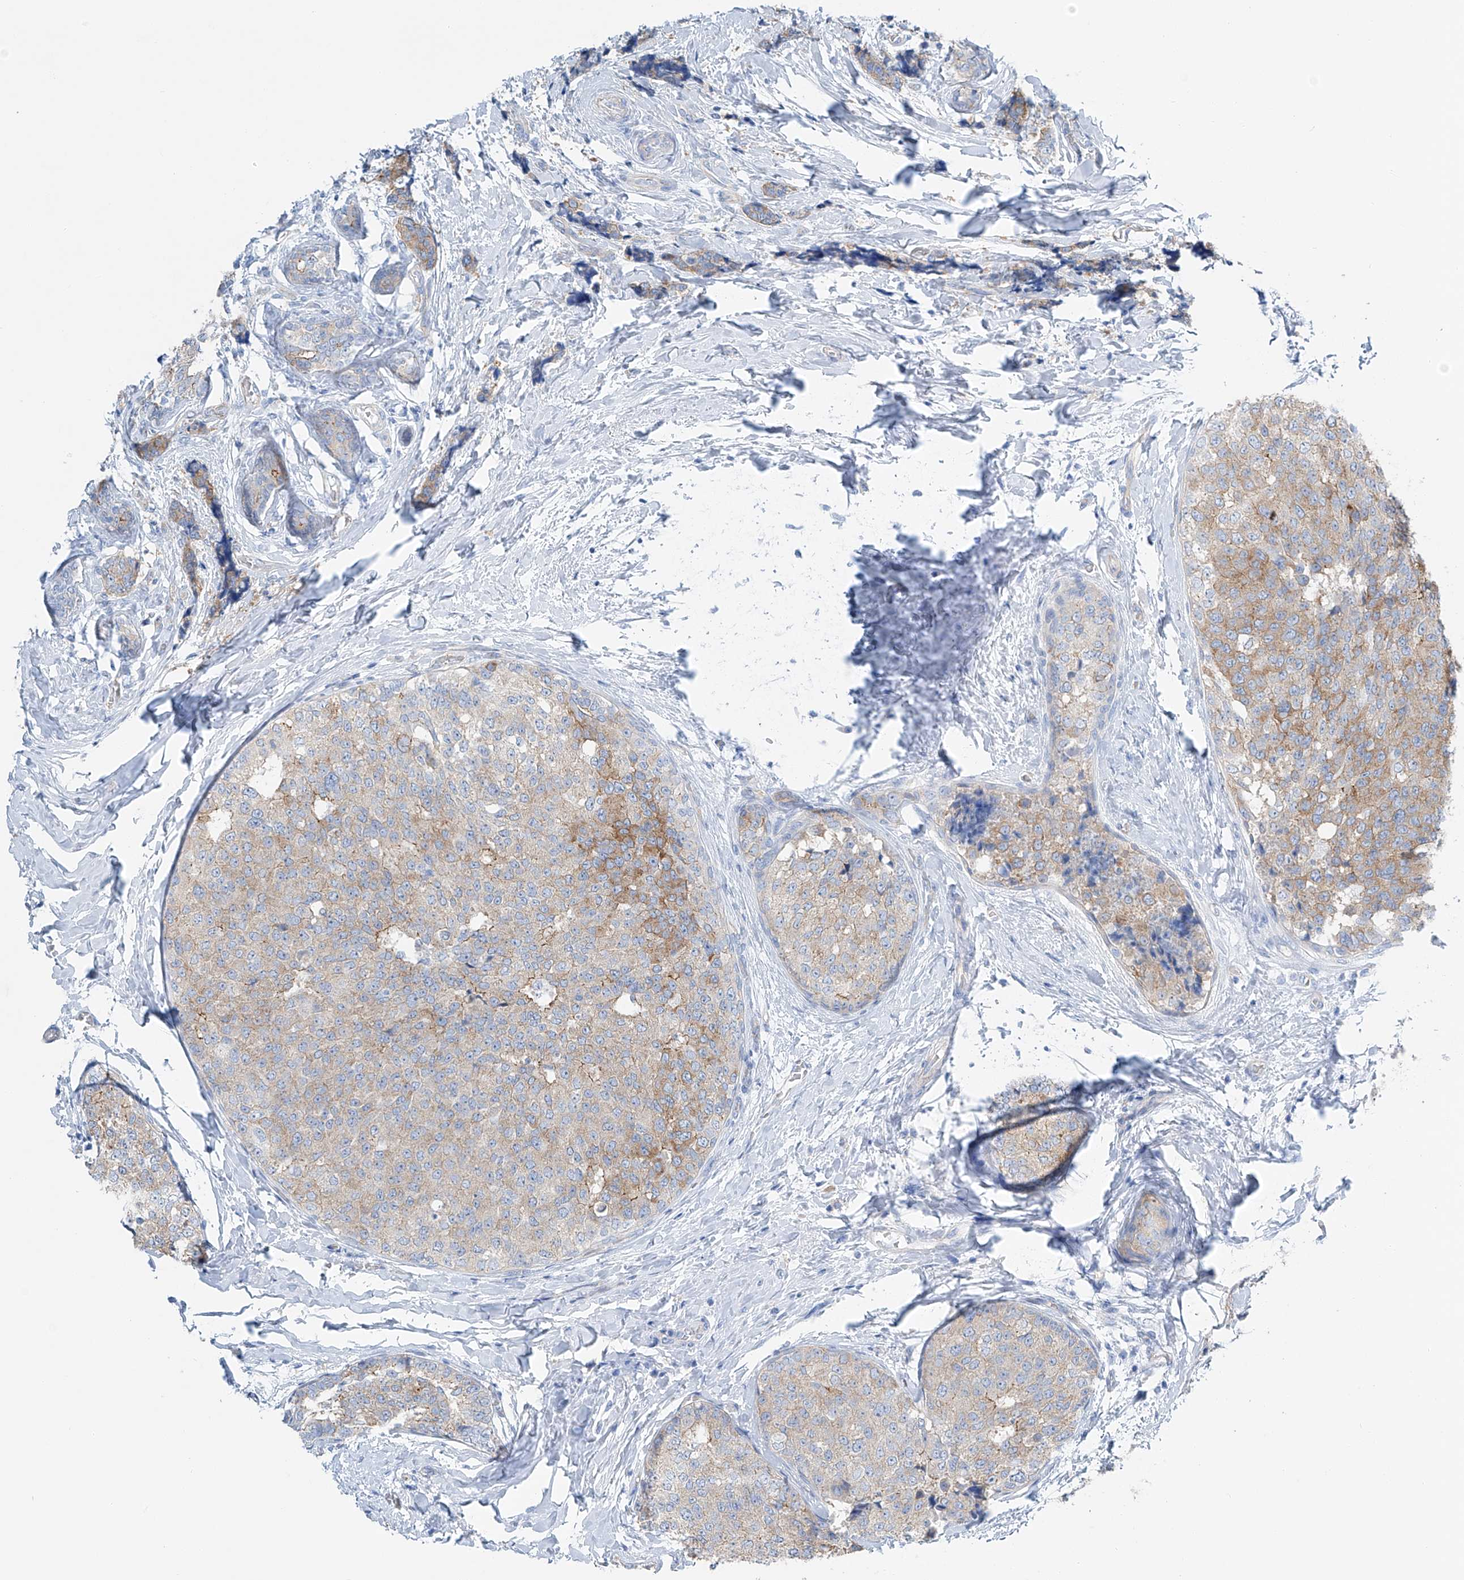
{"staining": {"intensity": "moderate", "quantity": ">75%", "location": "cytoplasmic/membranous"}, "tissue": "breast cancer", "cell_type": "Tumor cells", "image_type": "cancer", "snomed": [{"axis": "morphology", "description": "Normal tissue, NOS"}, {"axis": "morphology", "description": "Duct carcinoma"}, {"axis": "topography", "description": "Breast"}], "caption": "Breast cancer (infiltrating ductal carcinoma) was stained to show a protein in brown. There is medium levels of moderate cytoplasmic/membranous staining in approximately >75% of tumor cells. (brown staining indicates protein expression, while blue staining denotes nuclei).", "gene": "MAGI1", "patient": {"sex": "female", "age": 43}}